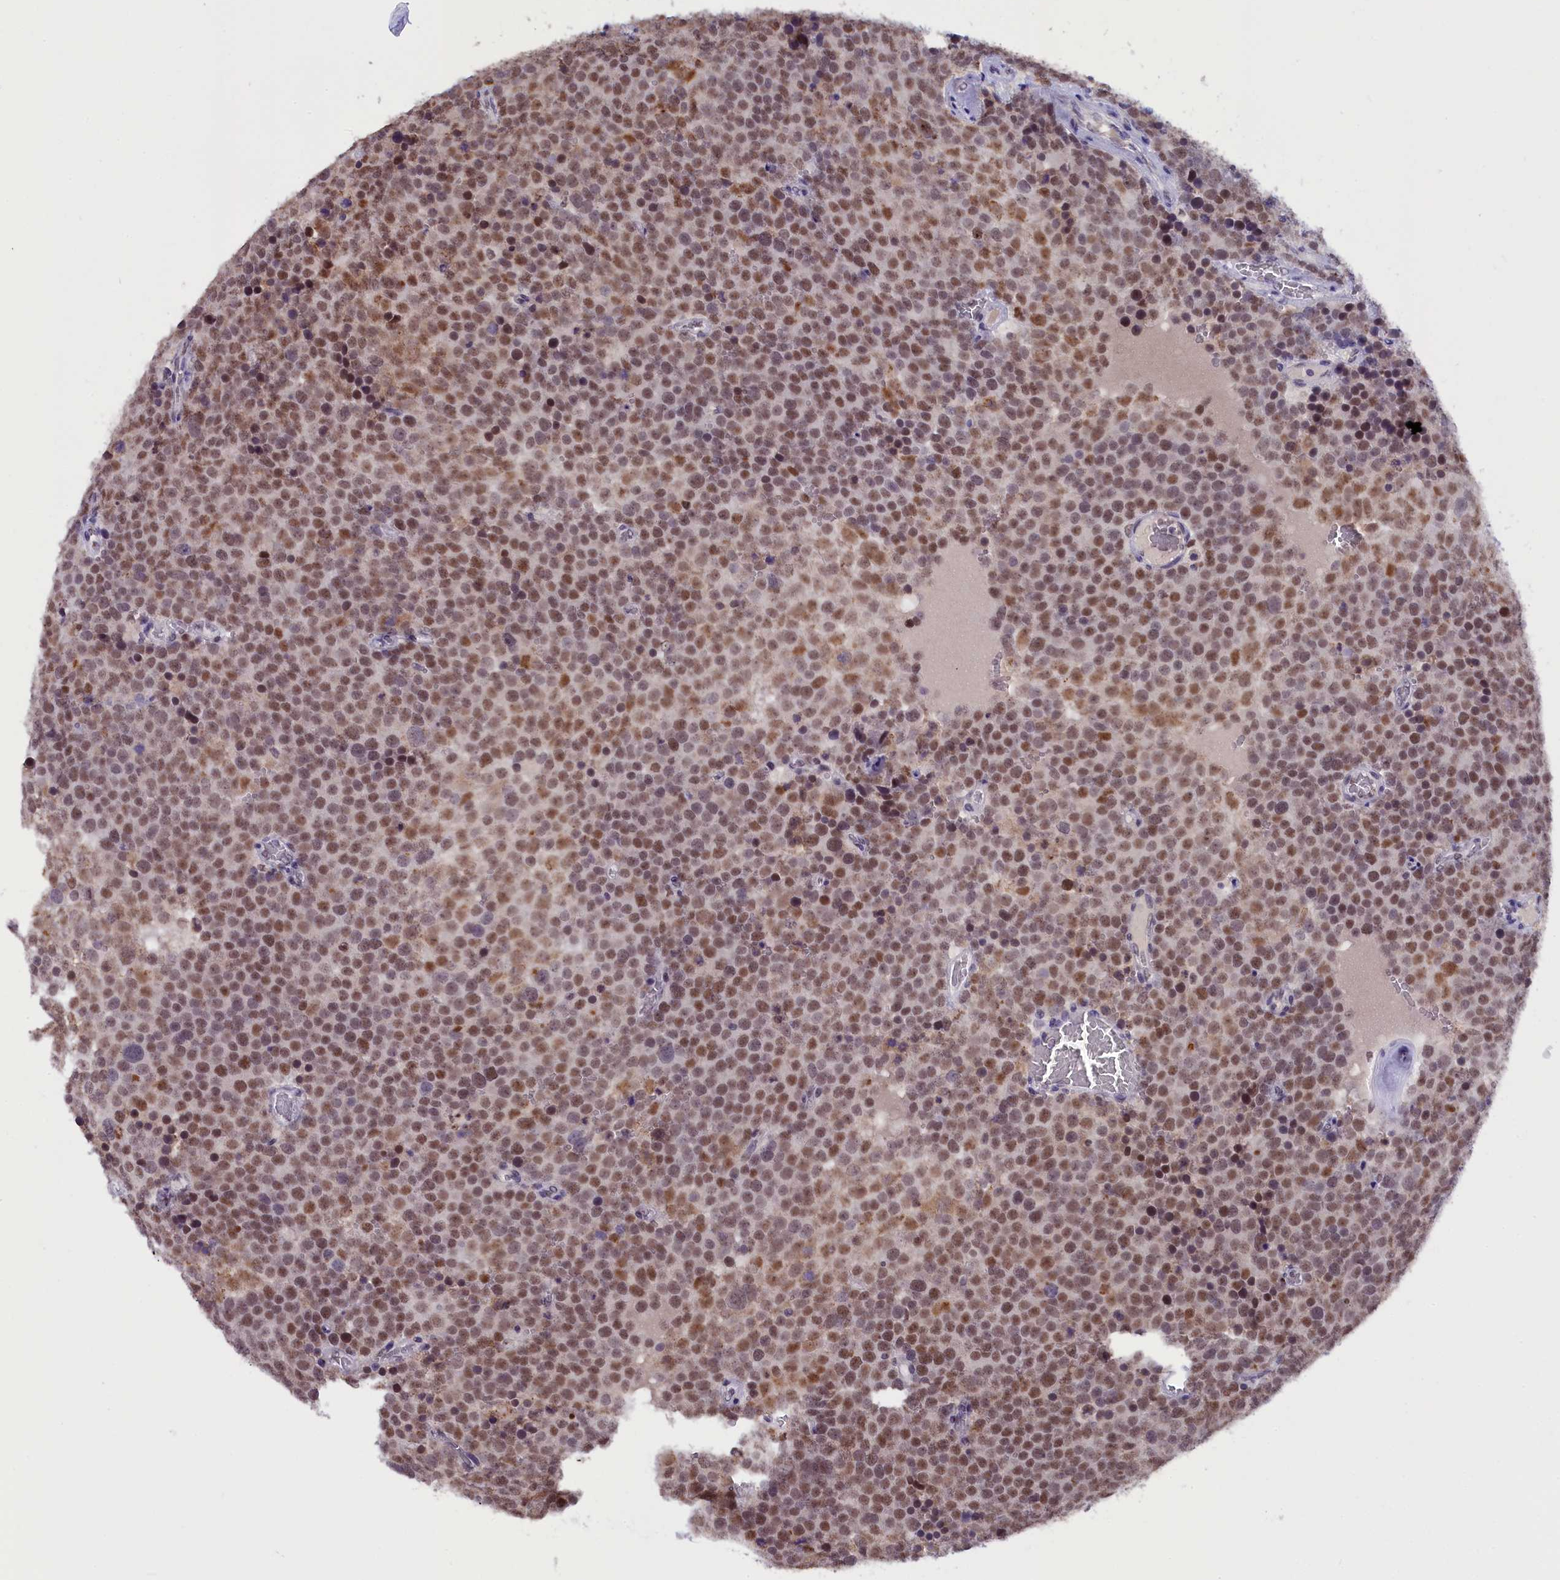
{"staining": {"intensity": "moderate", "quantity": ">75%", "location": "nuclear"}, "tissue": "testis cancer", "cell_type": "Tumor cells", "image_type": "cancer", "snomed": [{"axis": "morphology", "description": "Seminoma, NOS"}, {"axis": "topography", "description": "Testis"}], "caption": "Immunohistochemistry (DAB (3,3'-diaminobenzidine)) staining of testis cancer (seminoma) reveals moderate nuclear protein expression in approximately >75% of tumor cells. The protein is stained brown, and the nuclei are stained in blue (DAB IHC with brightfield microscopy, high magnification).", "gene": "NCBP1", "patient": {"sex": "male", "age": 71}}